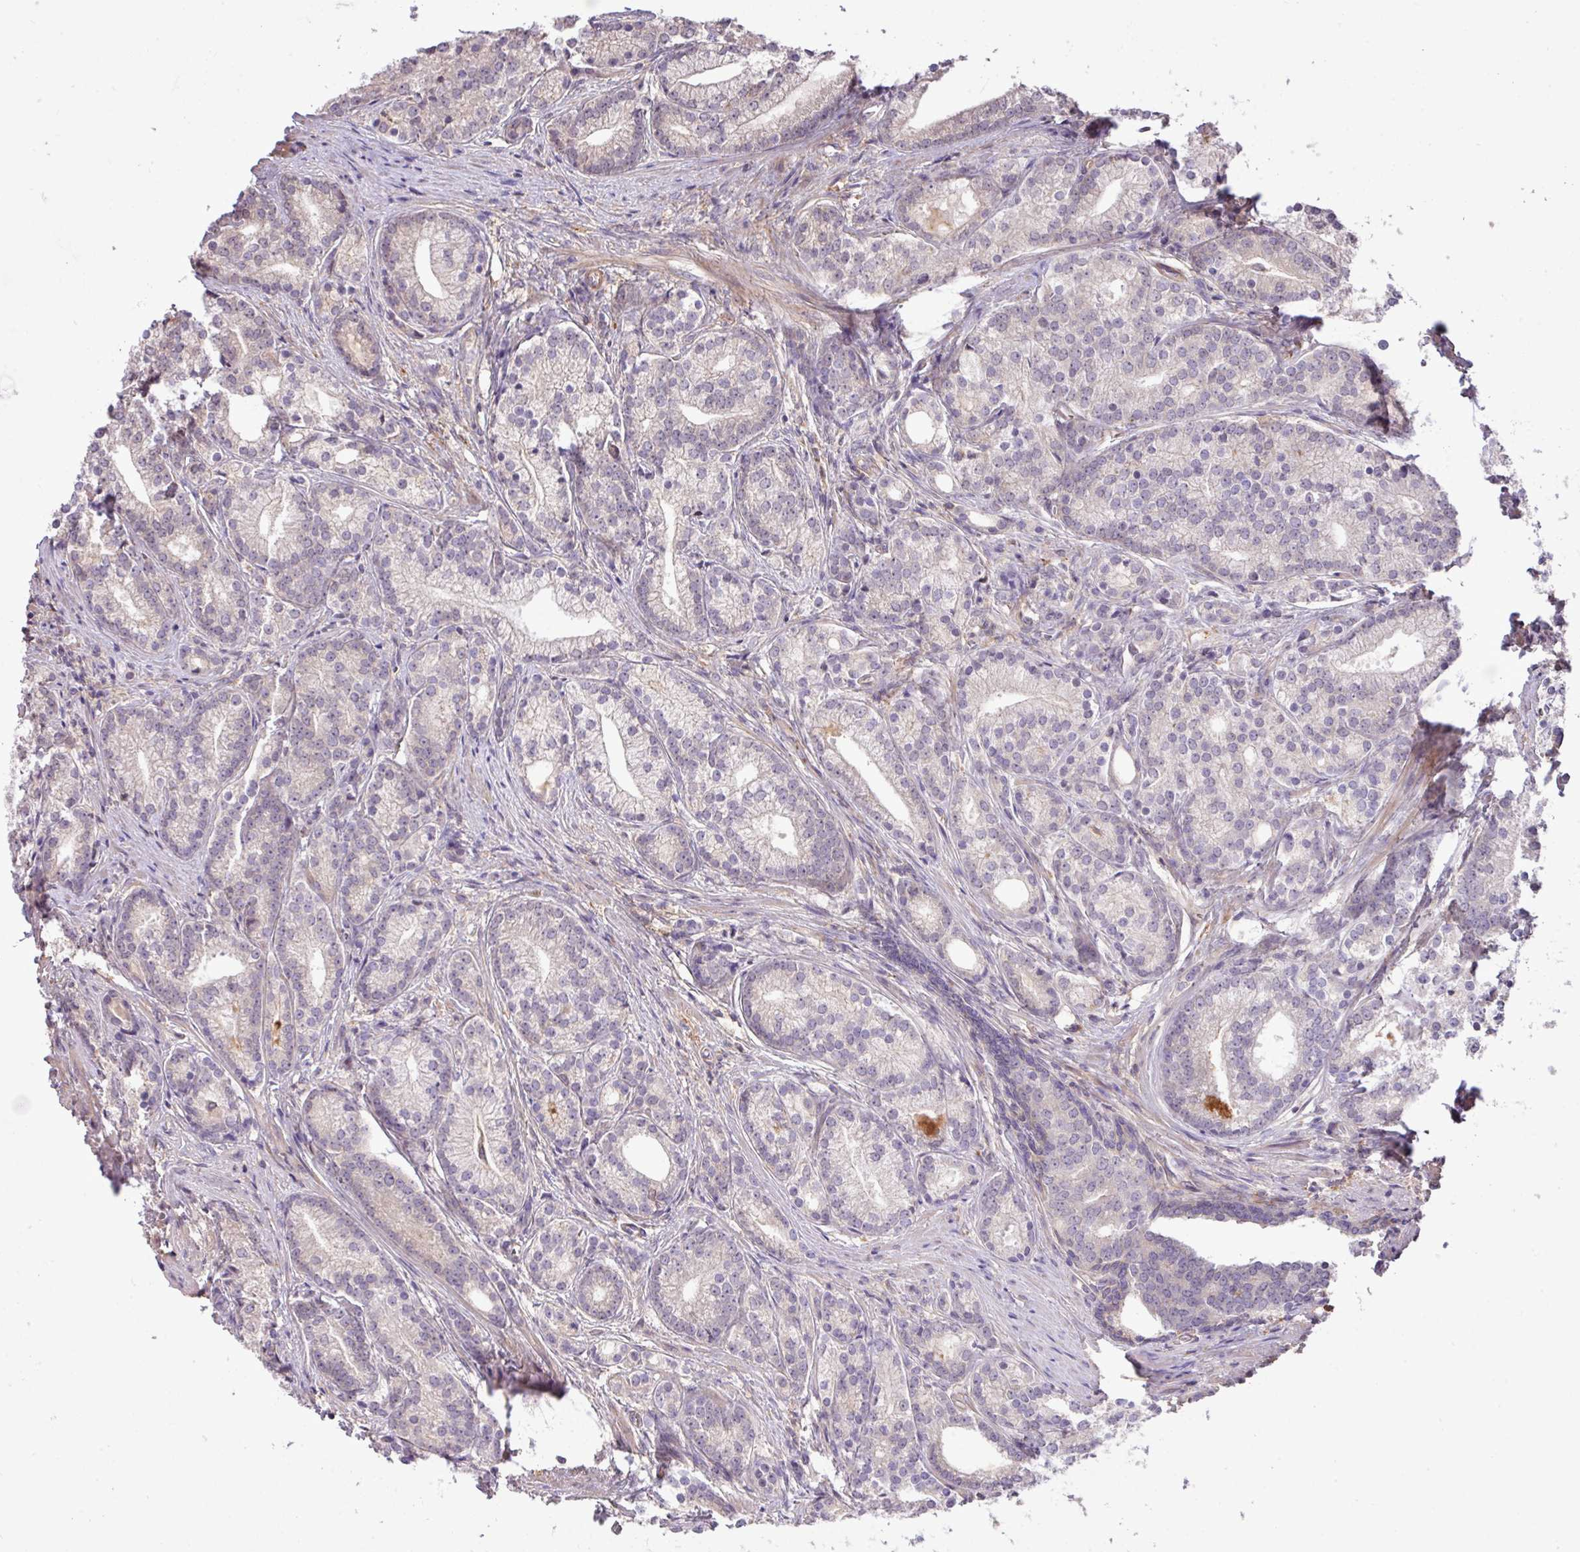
{"staining": {"intensity": "negative", "quantity": "none", "location": "none"}, "tissue": "prostate cancer", "cell_type": "Tumor cells", "image_type": "cancer", "snomed": [{"axis": "morphology", "description": "Adenocarcinoma, Low grade"}, {"axis": "topography", "description": "Prostate"}], "caption": "IHC micrograph of neoplastic tissue: human prostate cancer (low-grade adenocarcinoma) stained with DAB (3,3'-diaminobenzidine) reveals no significant protein expression in tumor cells.", "gene": "ARHGEF25", "patient": {"sex": "male", "age": 71}}